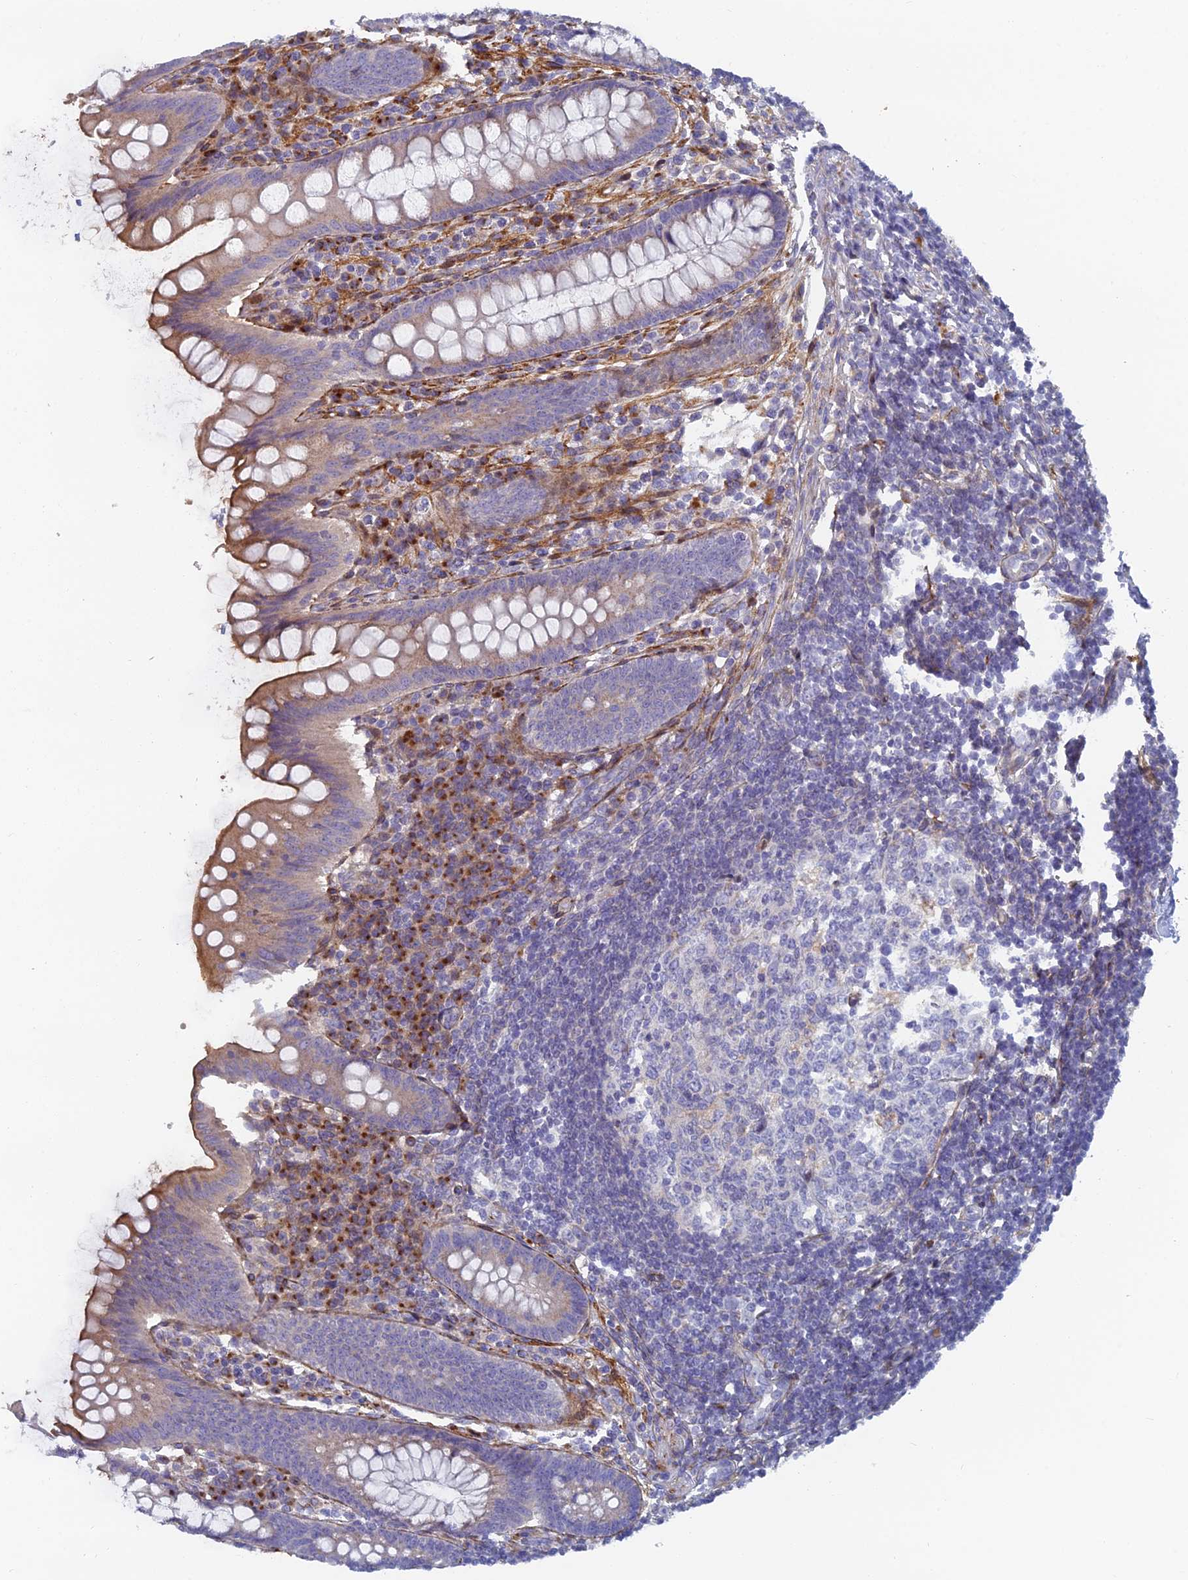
{"staining": {"intensity": "moderate", "quantity": "<25%", "location": "cytoplasmic/membranous"}, "tissue": "appendix", "cell_type": "Glandular cells", "image_type": "normal", "snomed": [{"axis": "morphology", "description": "Normal tissue, NOS"}, {"axis": "topography", "description": "Appendix"}], "caption": "Protein staining of normal appendix shows moderate cytoplasmic/membranous expression in approximately <25% of glandular cells.", "gene": "B9D2", "patient": {"sex": "female", "age": 33}}